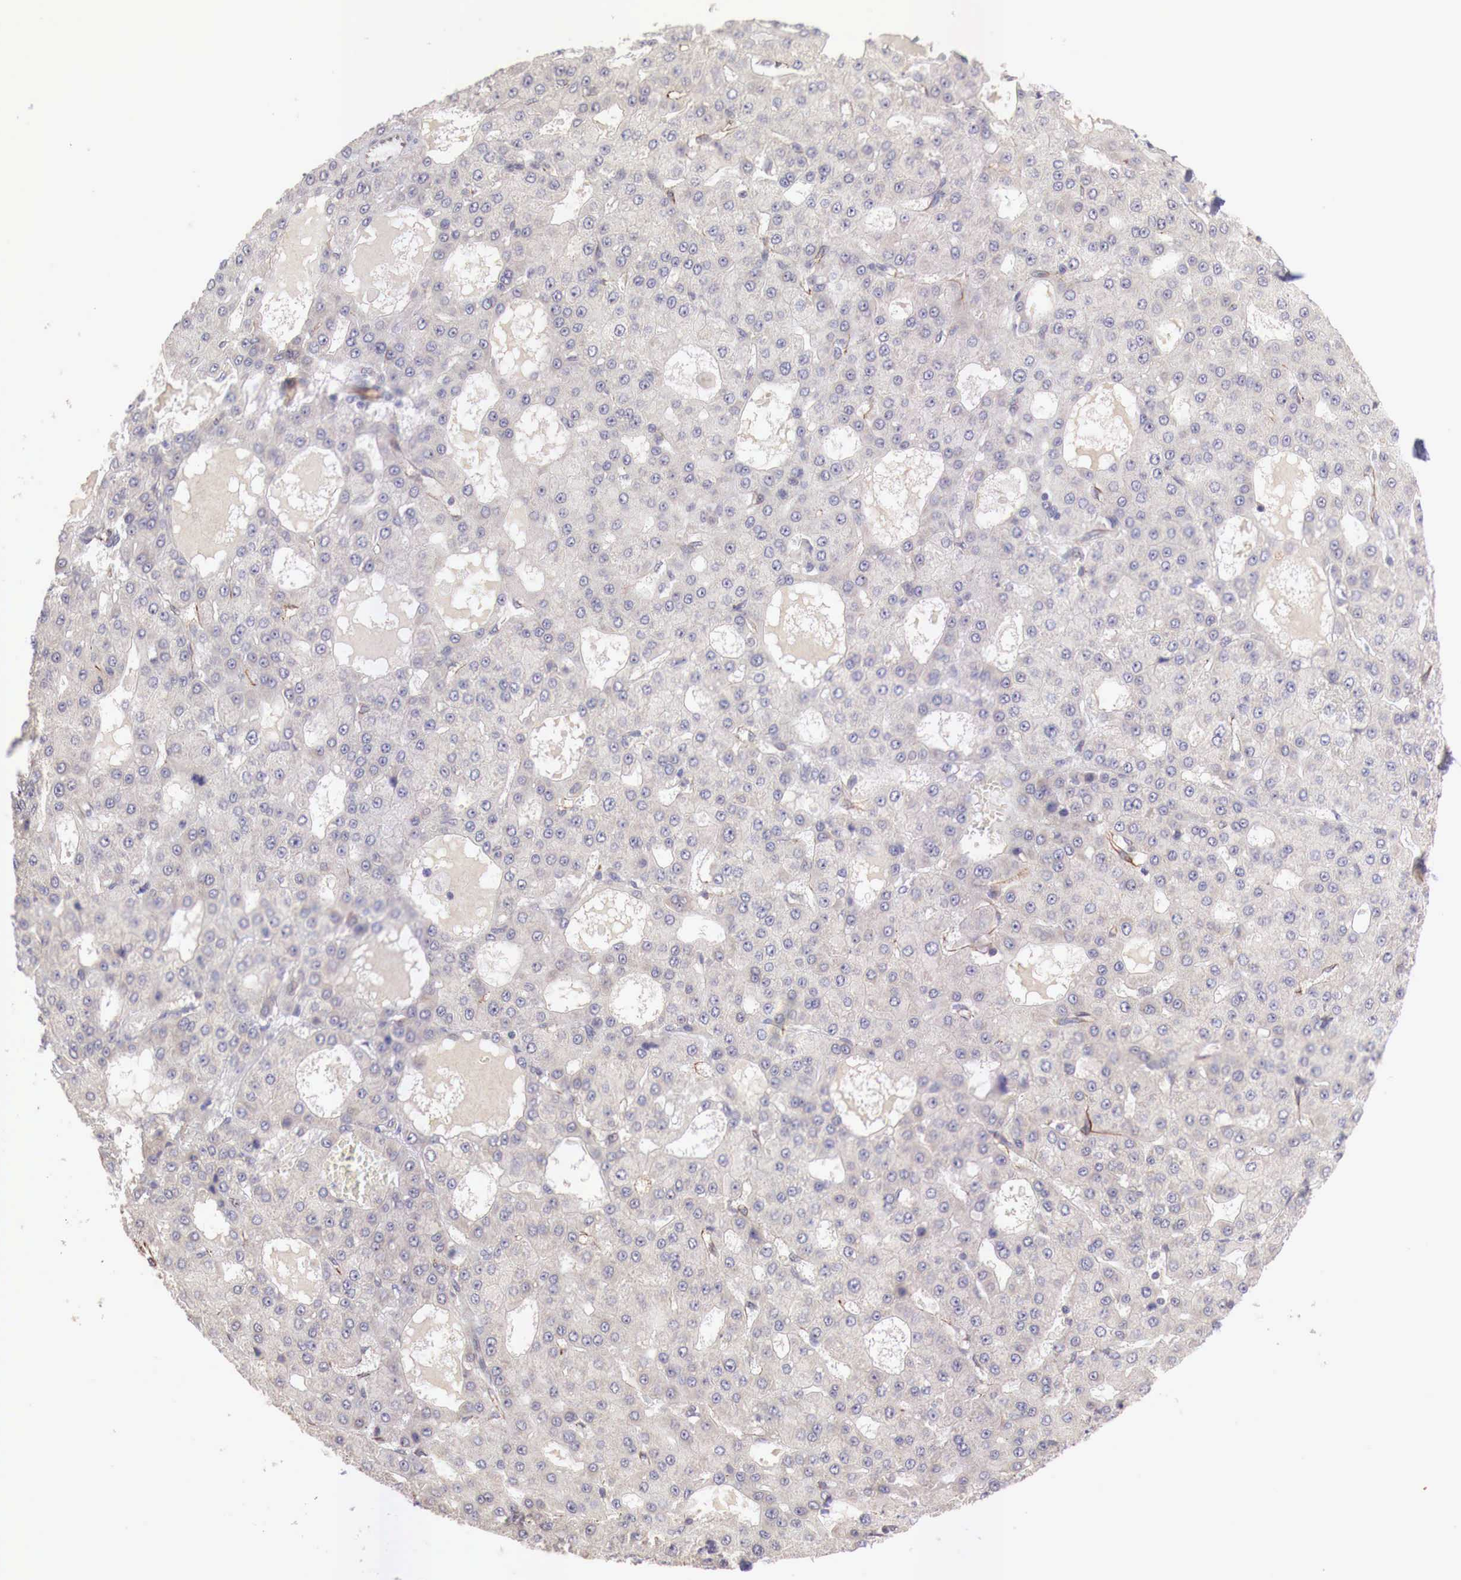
{"staining": {"intensity": "negative", "quantity": "none", "location": "none"}, "tissue": "liver cancer", "cell_type": "Tumor cells", "image_type": "cancer", "snomed": [{"axis": "morphology", "description": "Carcinoma, Hepatocellular, NOS"}, {"axis": "topography", "description": "Liver"}], "caption": "An IHC micrograph of liver cancer is shown. There is no staining in tumor cells of liver cancer.", "gene": "WT1", "patient": {"sex": "male", "age": 47}}